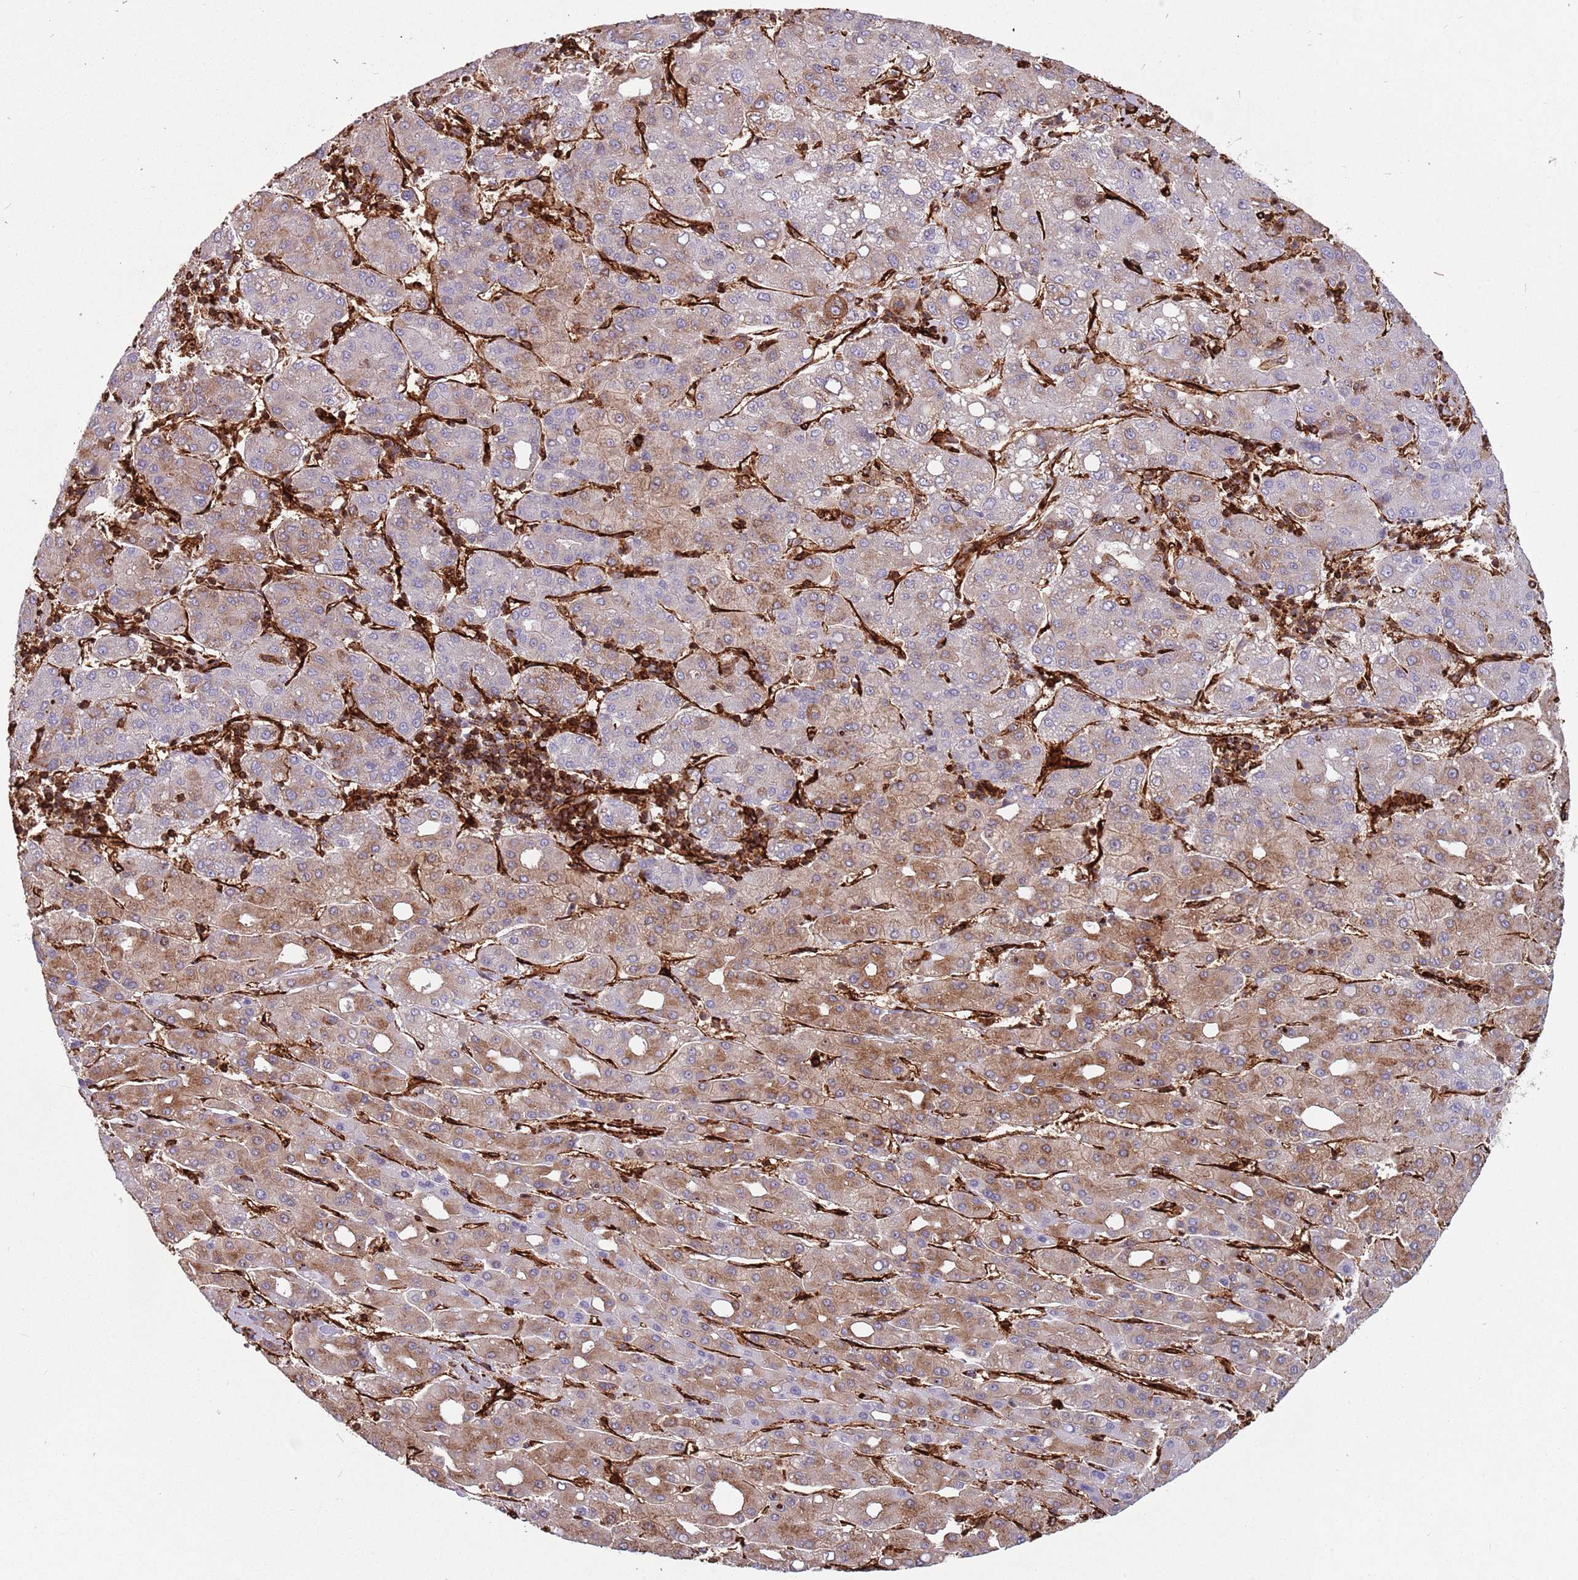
{"staining": {"intensity": "moderate", "quantity": "25%-75%", "location": "cytoplasmic/membranous"}, "tissue": "liver cancer", "cell_type": "Tumor cells", "image_type": "cancer", "snomed": [{"axis": "morphology", "description": "Carcinoma, Hepatocellular, NOS"}, {"axis": "topography", "description": "Liver"}], "caption": "Moderate cytoplasmic/membranous staining for a protein is present in approximately 25%-75% of tumor cells of liver cancer using immunohistochemistry.", "gene": "KBTBD7", "patient": {"sex": "male", "age": 65}}